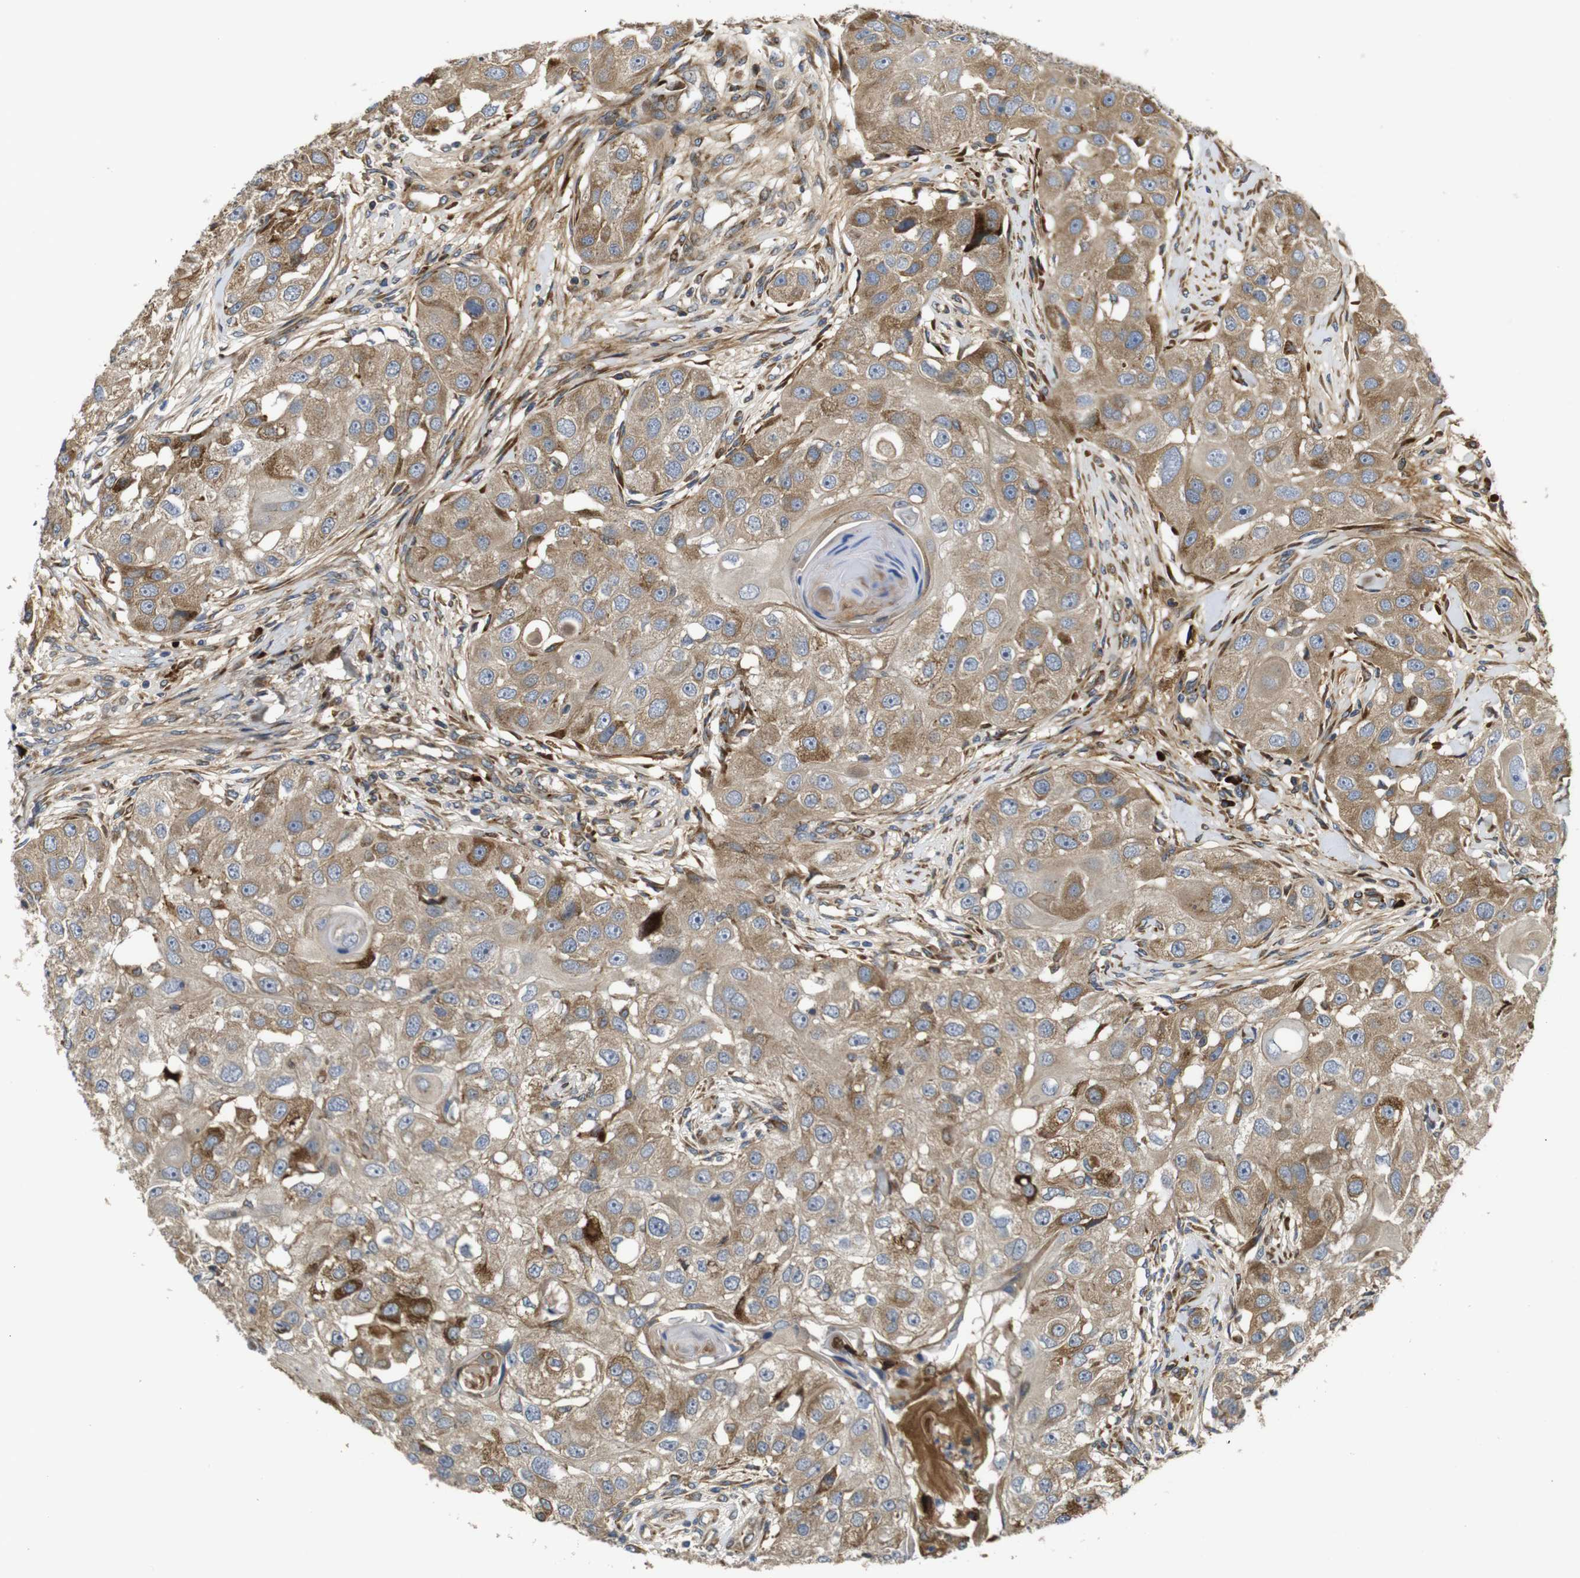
{"staining": {"intensity": "moderate", "quantity": ">75%", "location": "cytoplasmic/membranous"}, "tissue": "head and neck cancer", "cell_type": "Tumor cells", "image_type": "cancer", "snomed": [{"axis": "morphology", "description": "Normal tissue, NOS"}, {"axis": "morphology", "description": "Squamous cell carcinoma, NOS"}, {"axis": "topography", "description": "Skeletal muscle"}, {"axis": "topography", "description": "Head-Neck"}], "caption": "A photomicrograph showing moderate cytoplasmic/membranous staining in about >75% of tumor cells in head and neck cancer (squamous cell carcinoma), as visualized by brown immunohistochemical staining.", "gene": "UBE2G2", "patient": {"sex": "male", "age": 51}}